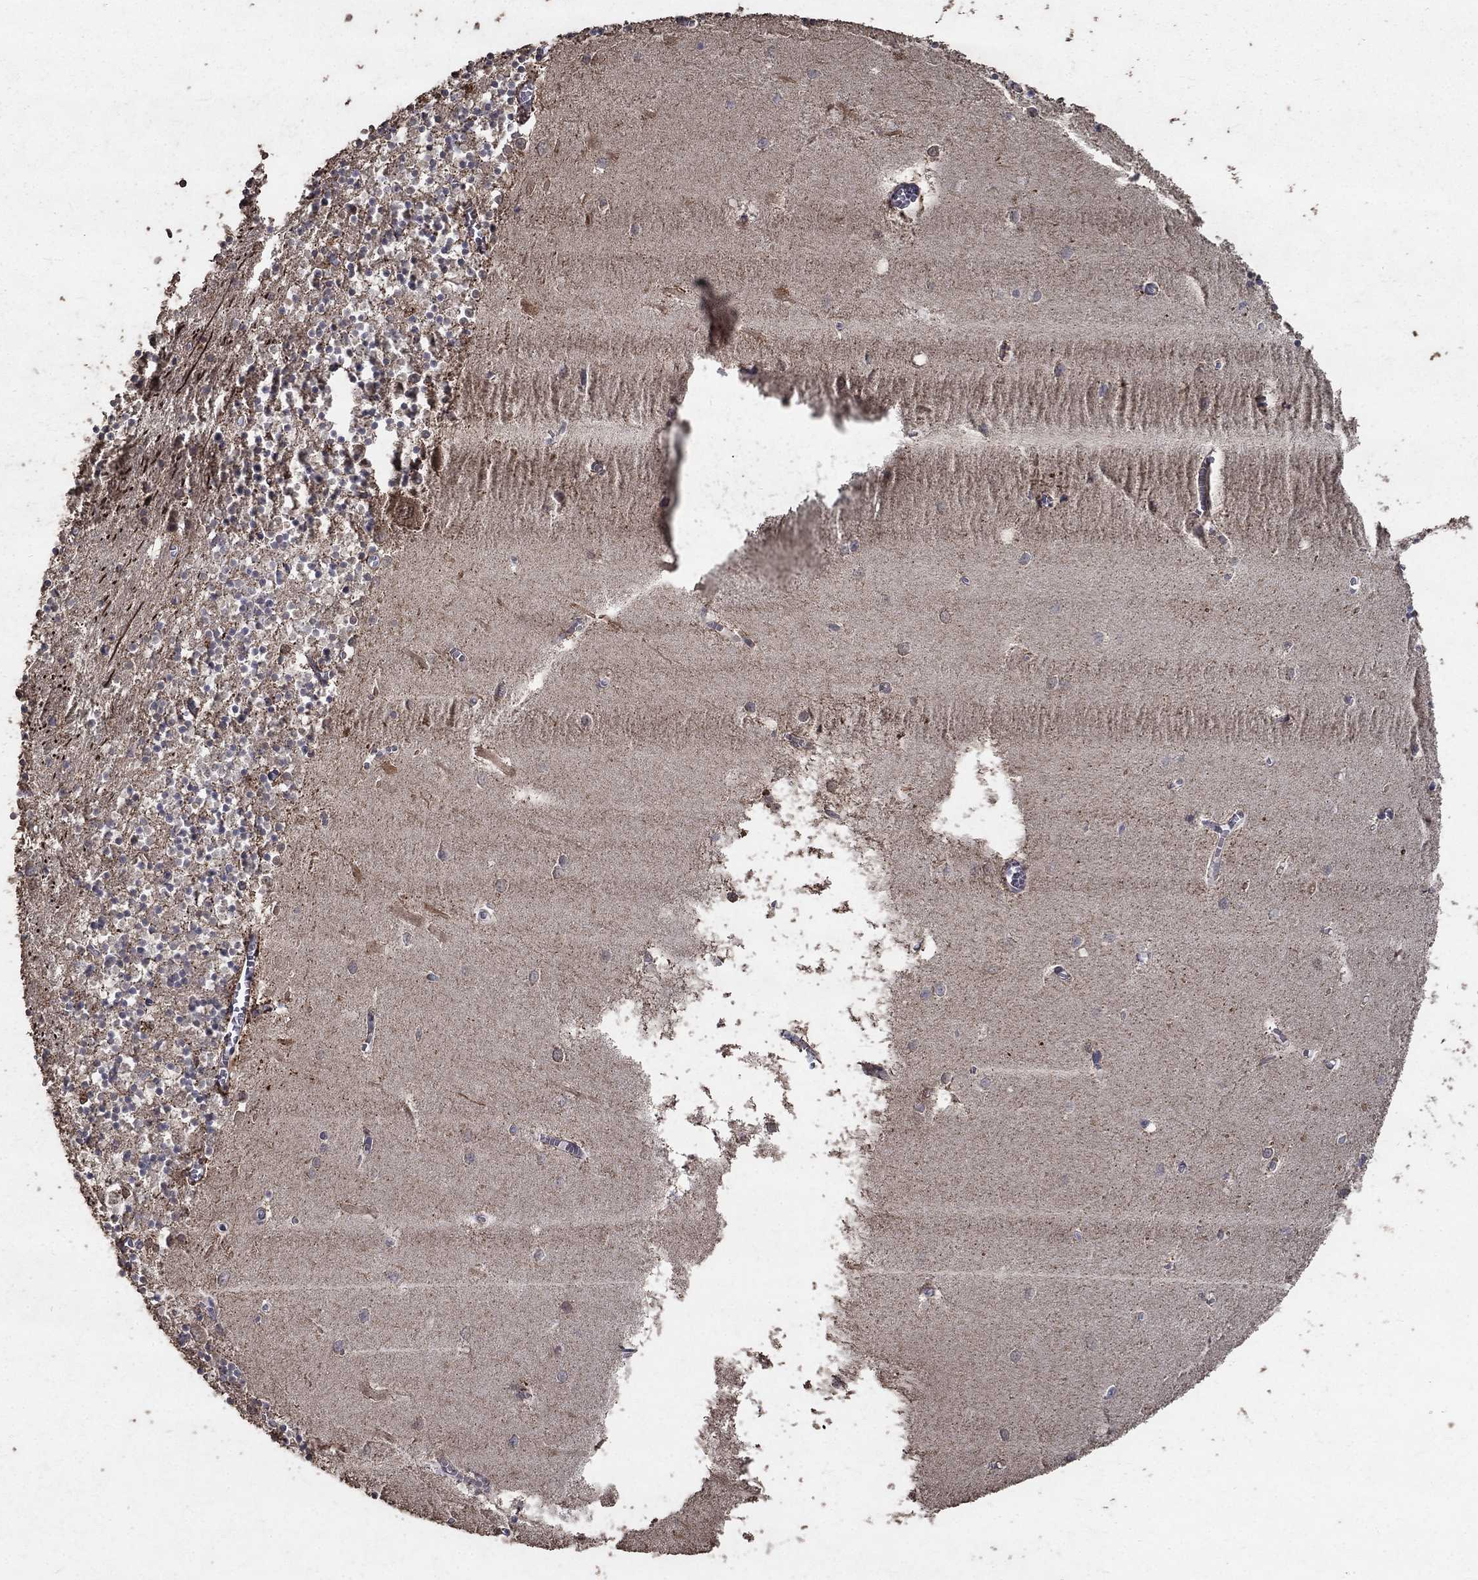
{"staining": {"intensity": "moderate", "quantity": "<25%", "location": "cytoplasmic/membranous"}, "tissue": "cerebellum", "cell_type": "Cells in granular layer", "image_type": "normal", "snomed": [{"axis": "morphology", "description": "Normal tissue, NOS"}, {"axis": "topography", "description": "Cerebellum"}], "caption": "DAB immunohistochemical staining of benign human cerebellum exhibits moderate cytoplasmic/membranous protein staining in approximately <25% of cells in granular layer.", "gene": "C17orf75", "patient": {"sex": "female", "age": 64}}